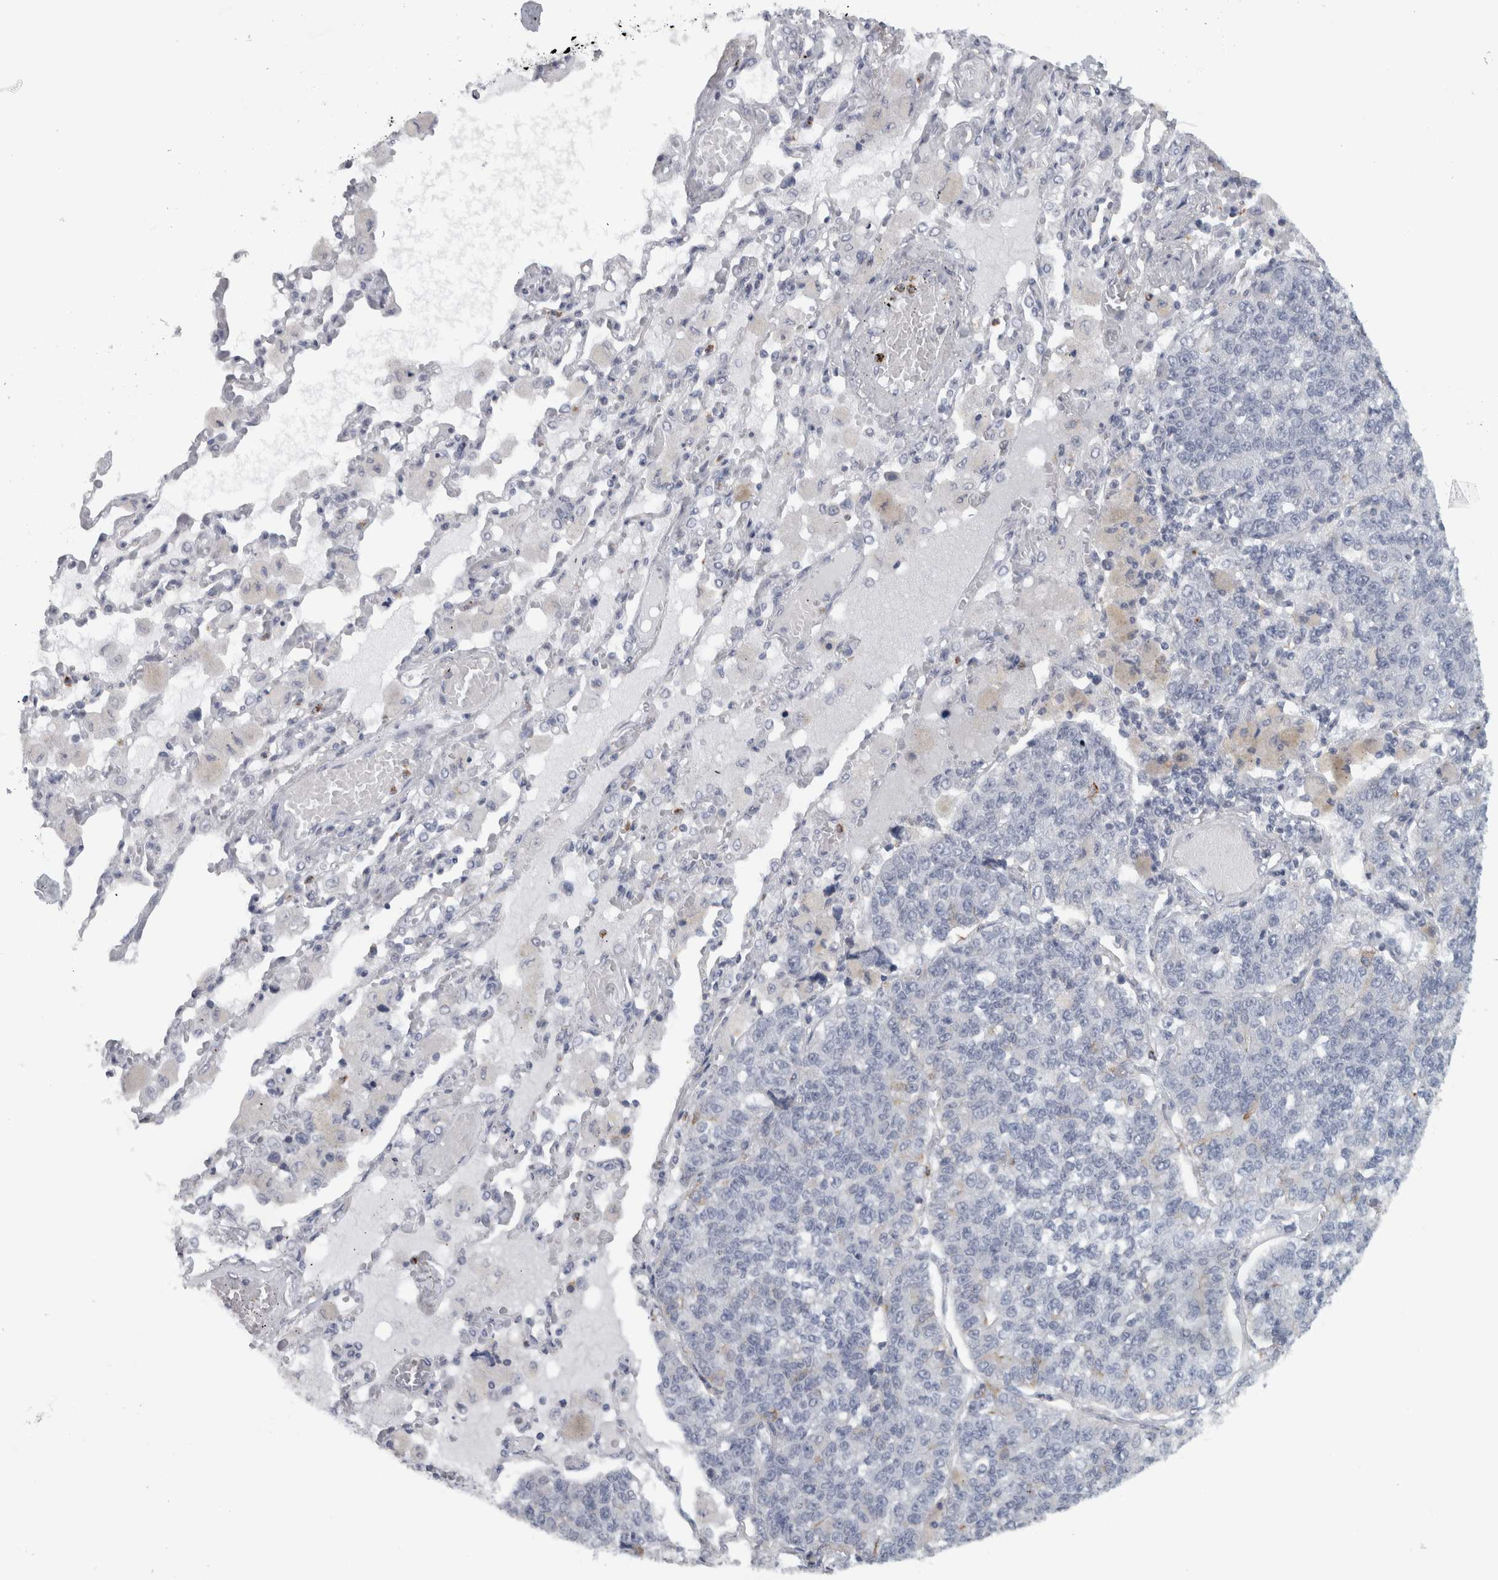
{"staining": {"intensity": "negative", "quantity": "none", "location": "none"}, "tissue": "lung cancer", "cell_type": "Tumor cells", "image_type": "cancer", "snomed": [{"axis": "morphology", "description": "Adenocarcinoma, NOS"}, {"axis": "topography", "description": "Lung"}], "caption": "There is no significant positivity in tumor cells of lung cancer. (Brightfield microscopy of DAB (3,3'-diaminobenzidine) immunohistochemistry at high magnification).", "gene": "PTPRN2", "patient": {"sex": "male", "age": 49}}